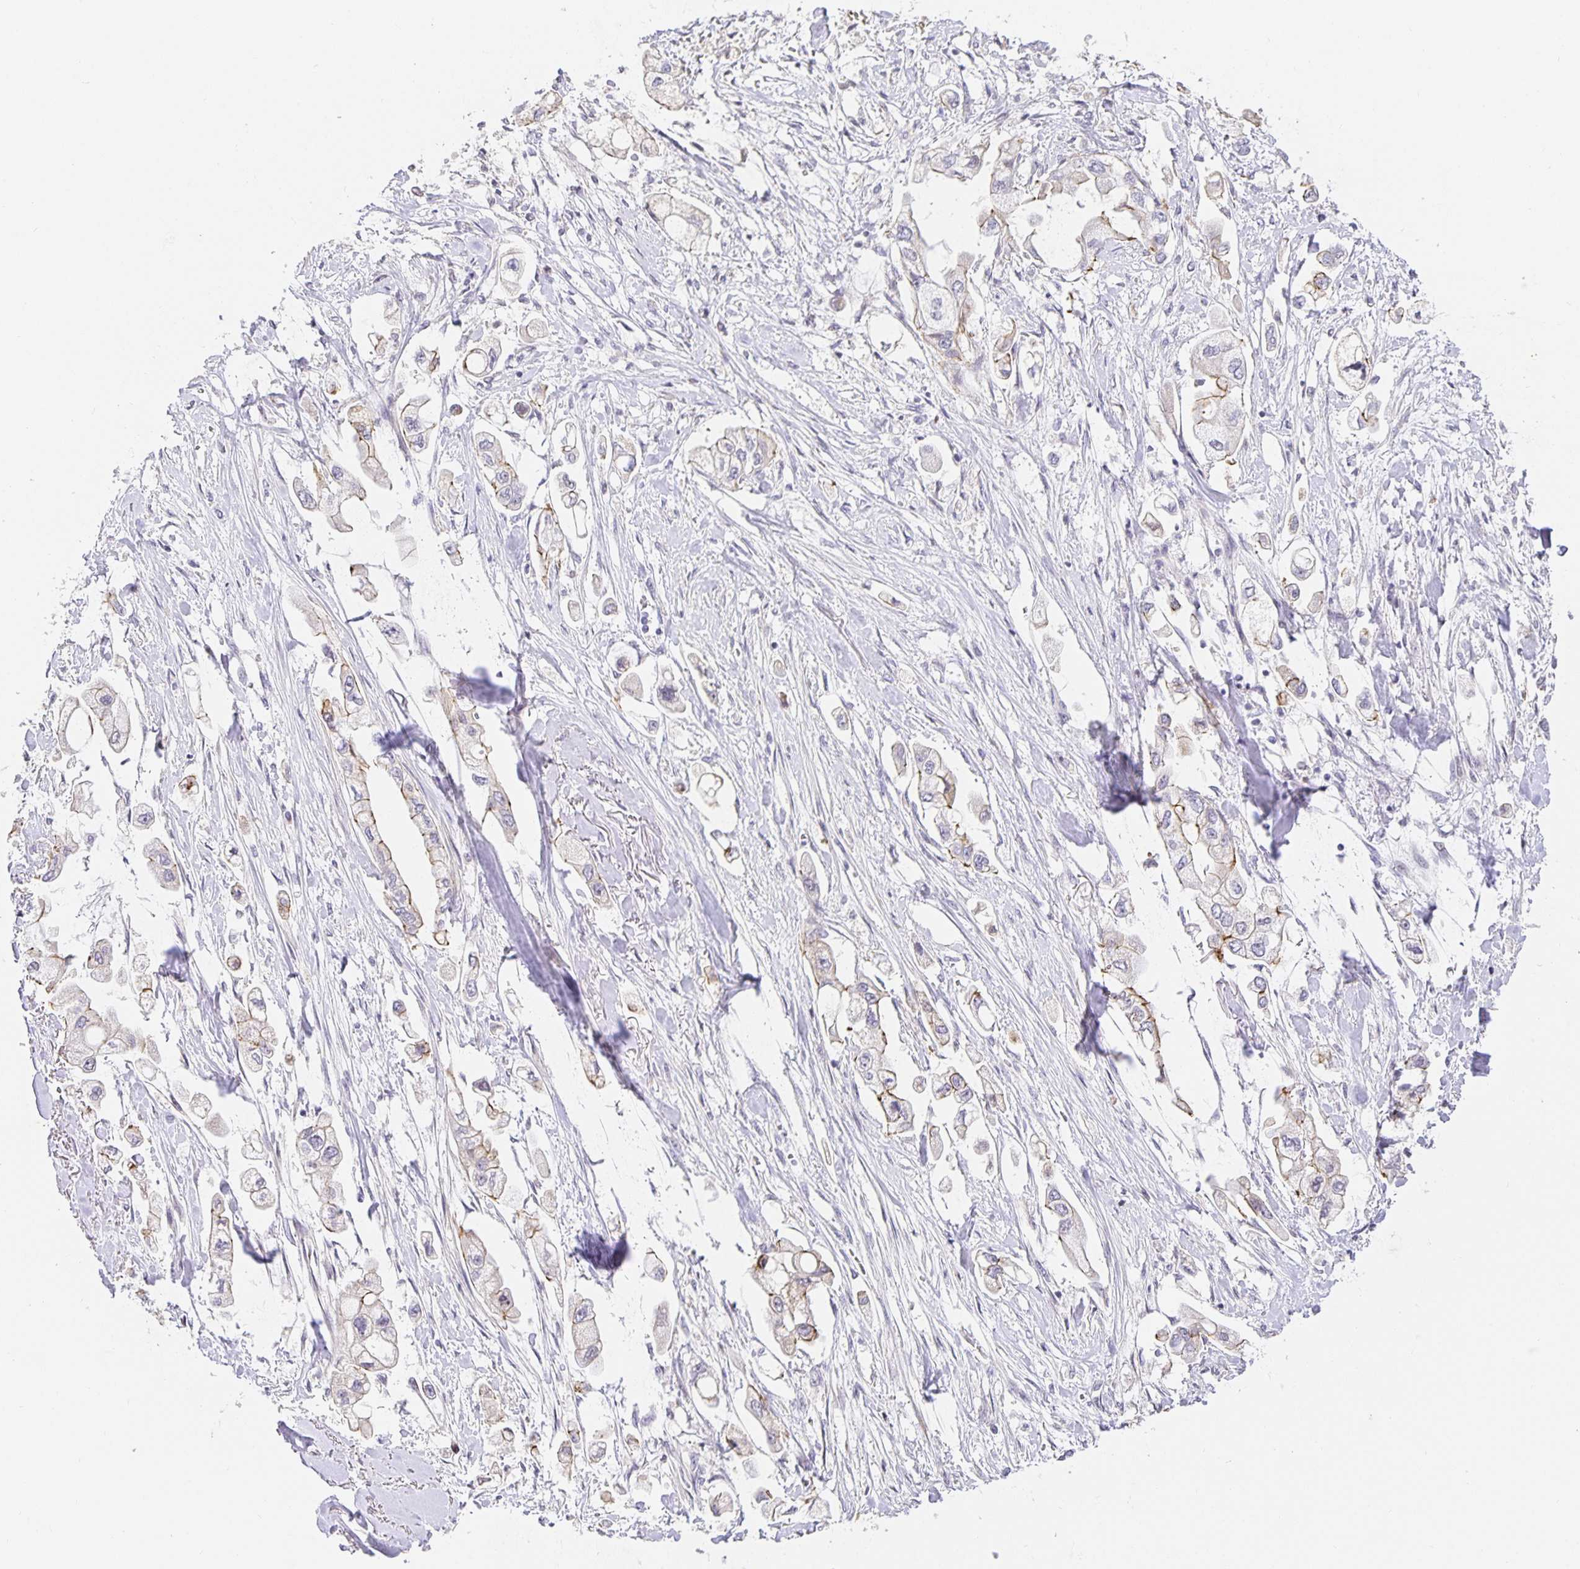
{"staining": {"intensity": "weak", "quantity": "<25%", "location": "cytoplasmic/membranous"}, "tissue": "stomach cancer", "cell_type": "Tumor cells", "image_type": "cancer", "snomed": [{"axis": "morphology", "description": "Adenocarcinoma, NOS"}, {"axis": "topography", "description": "Stomach"}], "caption": "DAB immunohistochemical staining of stomach cancer reveals no significant positivity in tumor cells.", "gene": "TJP3", "patient": {"sex": "male", "age": 62}}